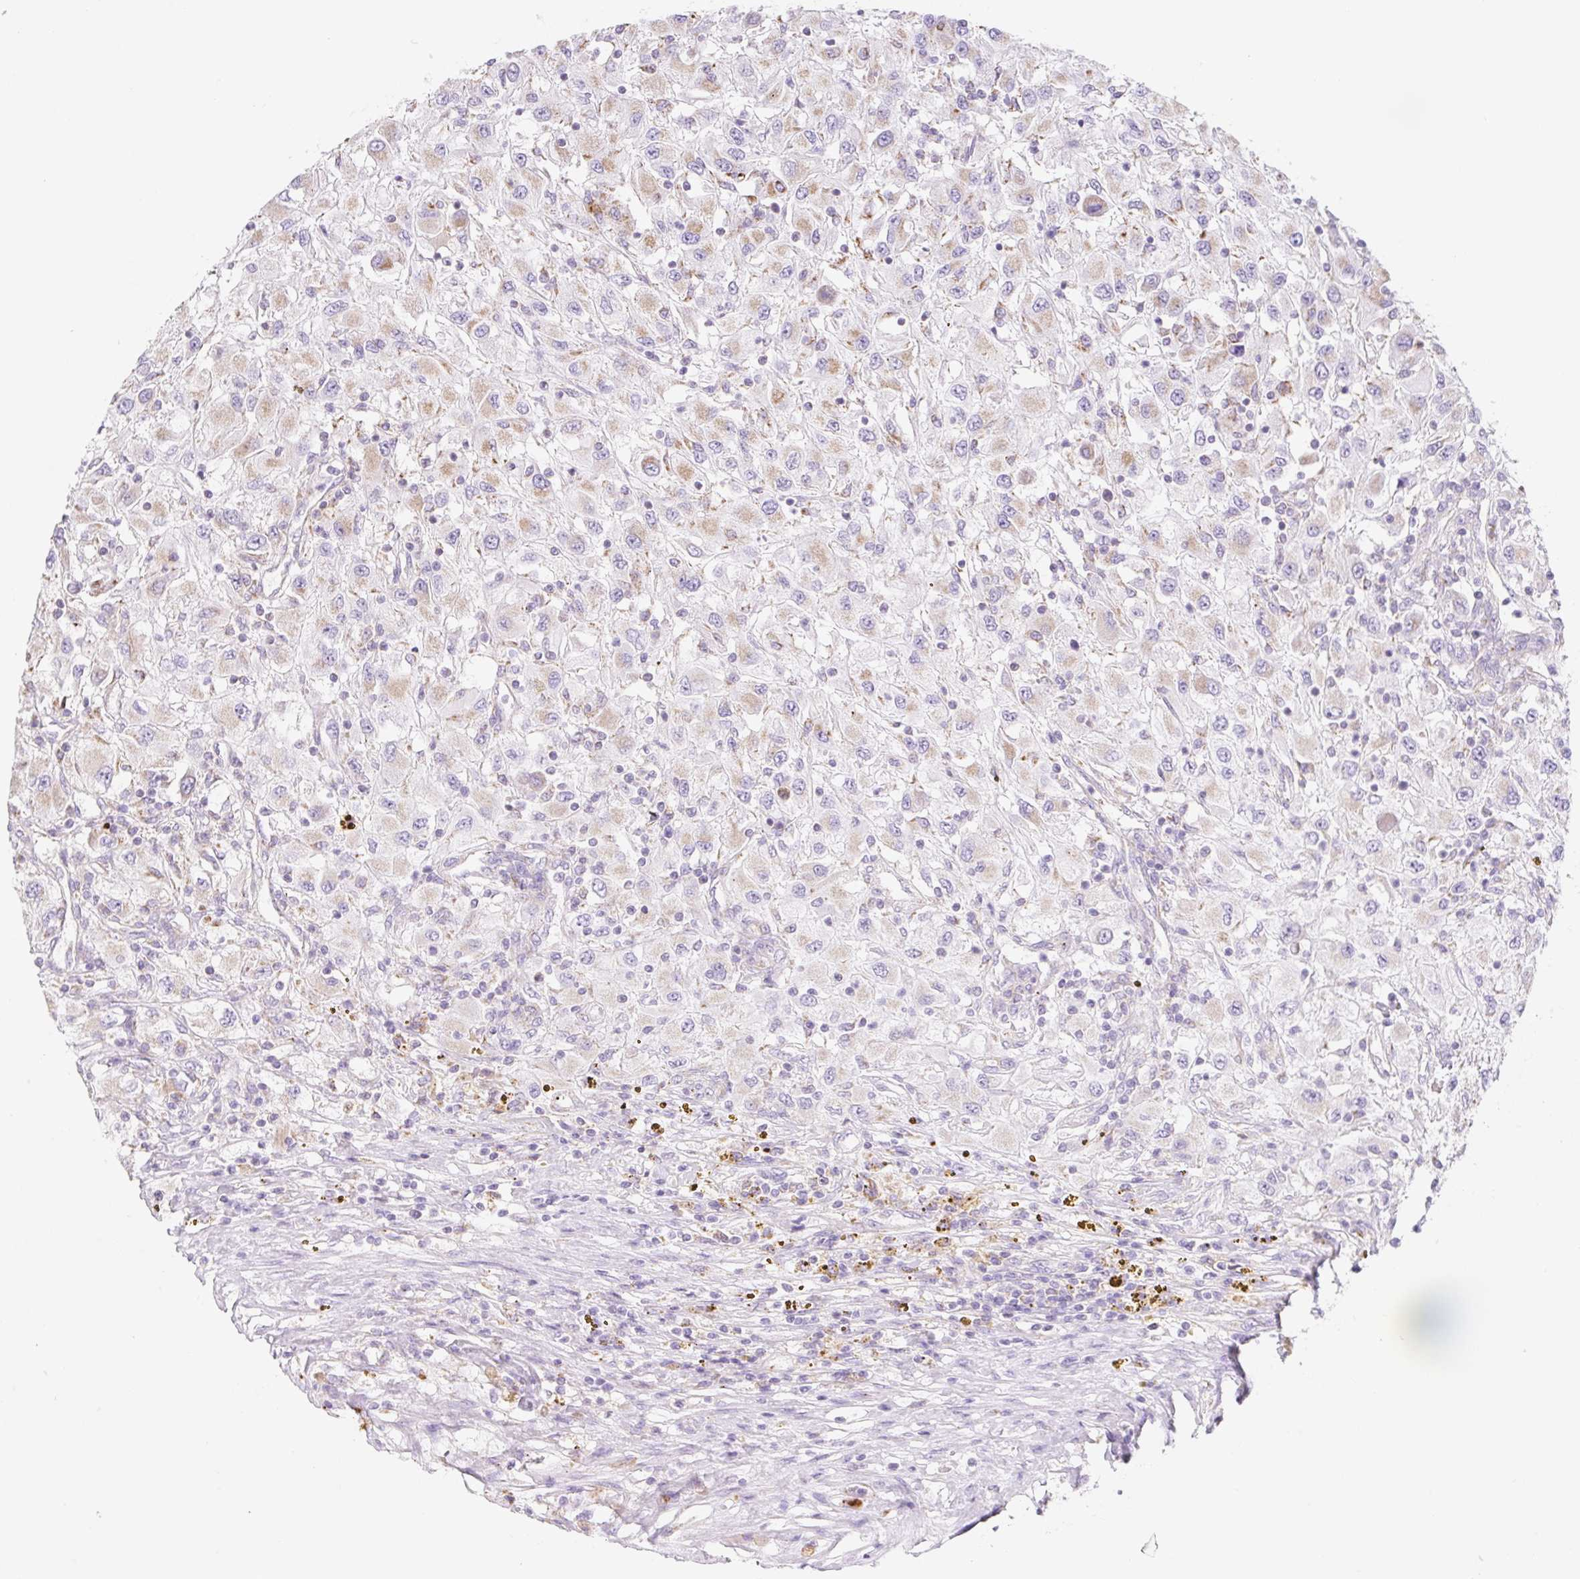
{"staining": {"intensity": "weak", "quantity": "25%-75%", "location": "cytoplasmic/membranous"}, "tissue": "renal cancer", "cell_type": "Tumor cells", "image_type": "cancer", "snomed": [{"axis": "morphology", "description": "Adenocarcinoma, NOS"}, {"axis": "topography", "description": "Kidney"}], "caption": "High-magnification brightfield microscopy of renal cancer stained with DAB (3,3'-diaminobenzidine) (brown) and counterstained with hematoxylin (blue). tumor cells exhibit weak cytoplasmic/membranous positivity is seen in approximately25%-75% of cells.", "gene": "CLEC3A", "patient": {"sex": "female", "age": 67}}